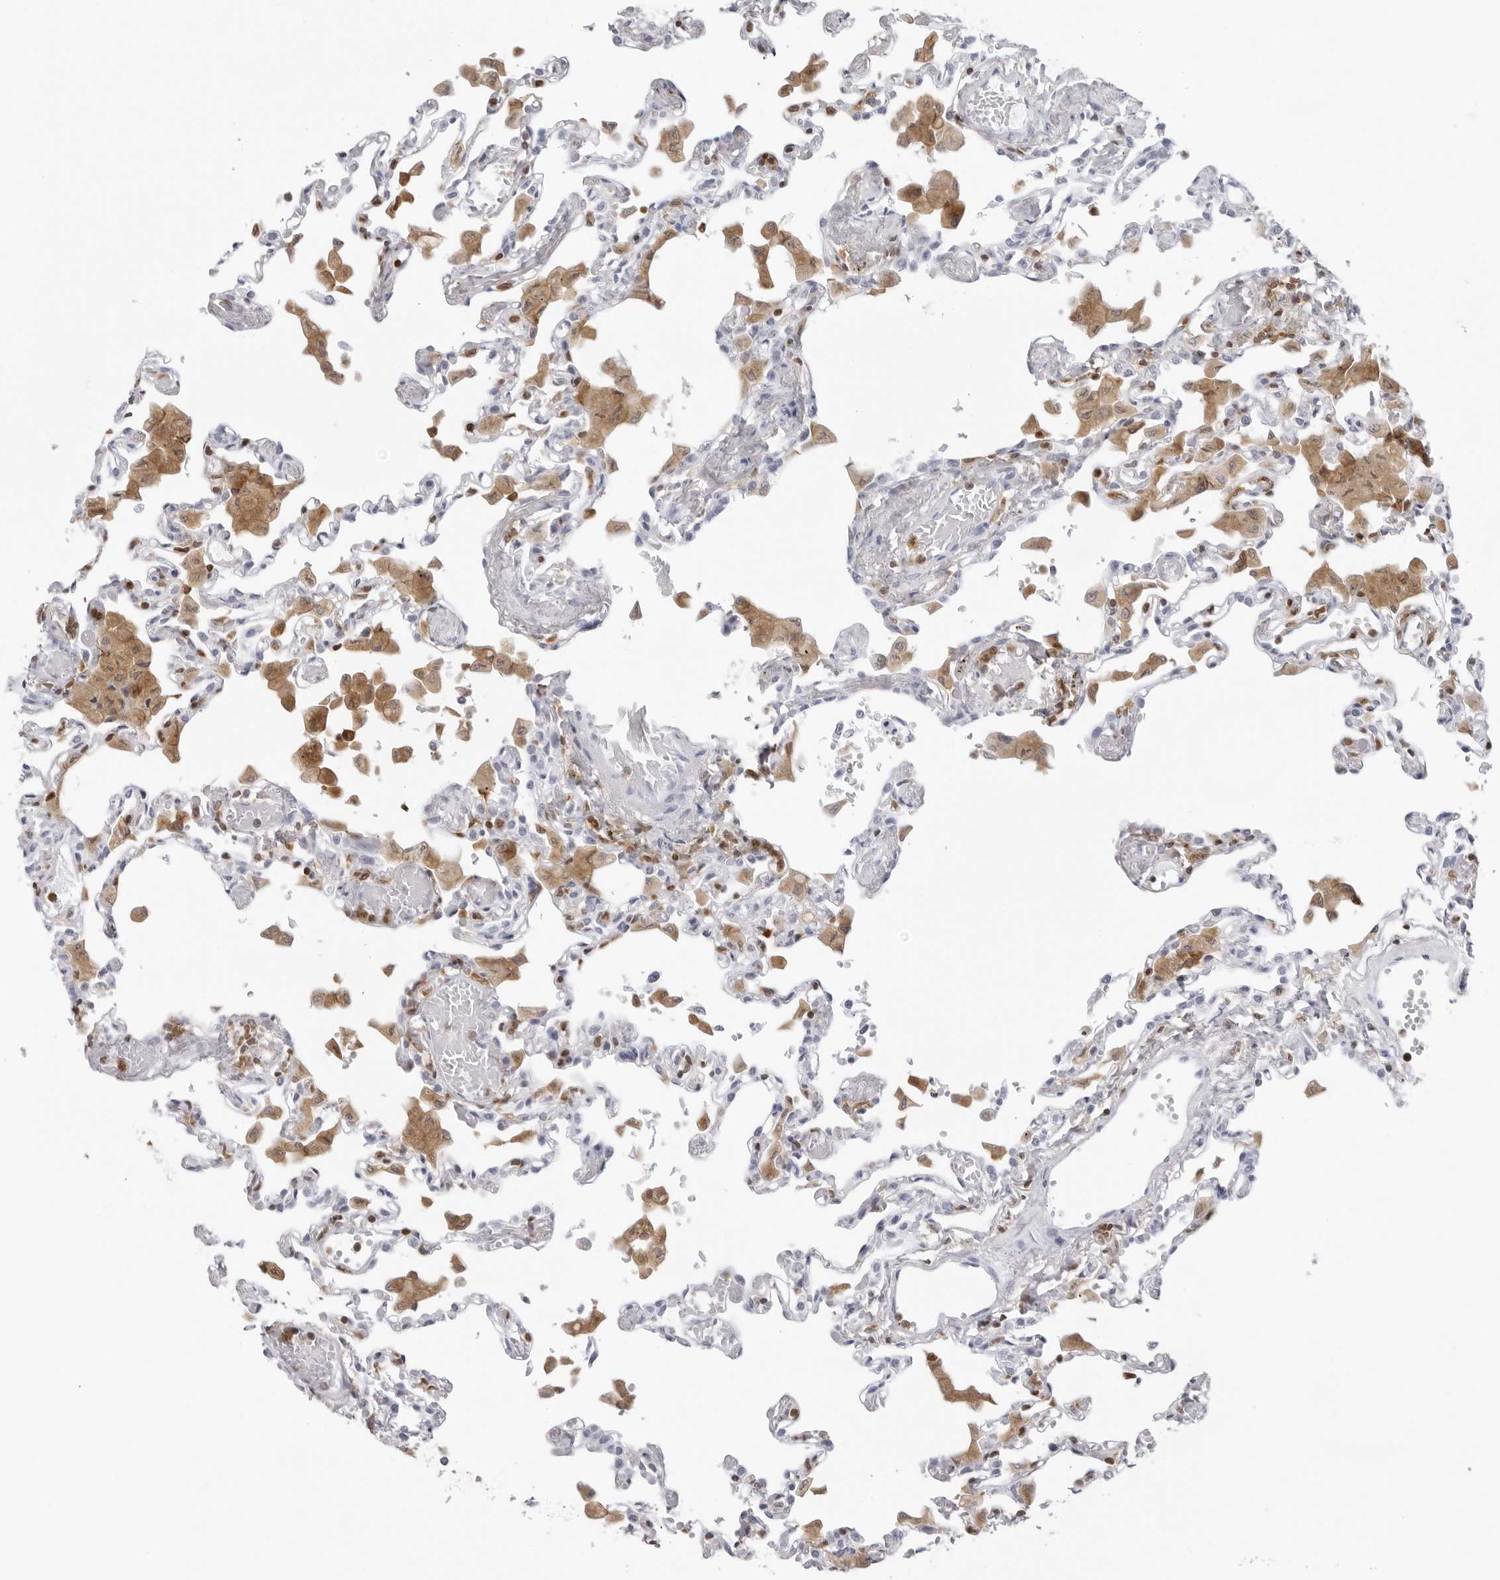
{"staining": {"intensity": "negative", "quantity": "none", "location": "none"}, "tissue": "lung", "cell_type": "Alveolar cells", "image_type": "normal", "snomed": [{"axis": "morphology", "description": "Normal tissue, NOS"}, {"axis": "topography", "description": "Bronchus"}, {"axis": "topography", "description": "Lung"}], "caption": "An IHC image of benign lung is shown. There is no staining in alveolar cells of lung.", "gene": "FMNL1", "patient": {"sex": "female", "age": 49}}